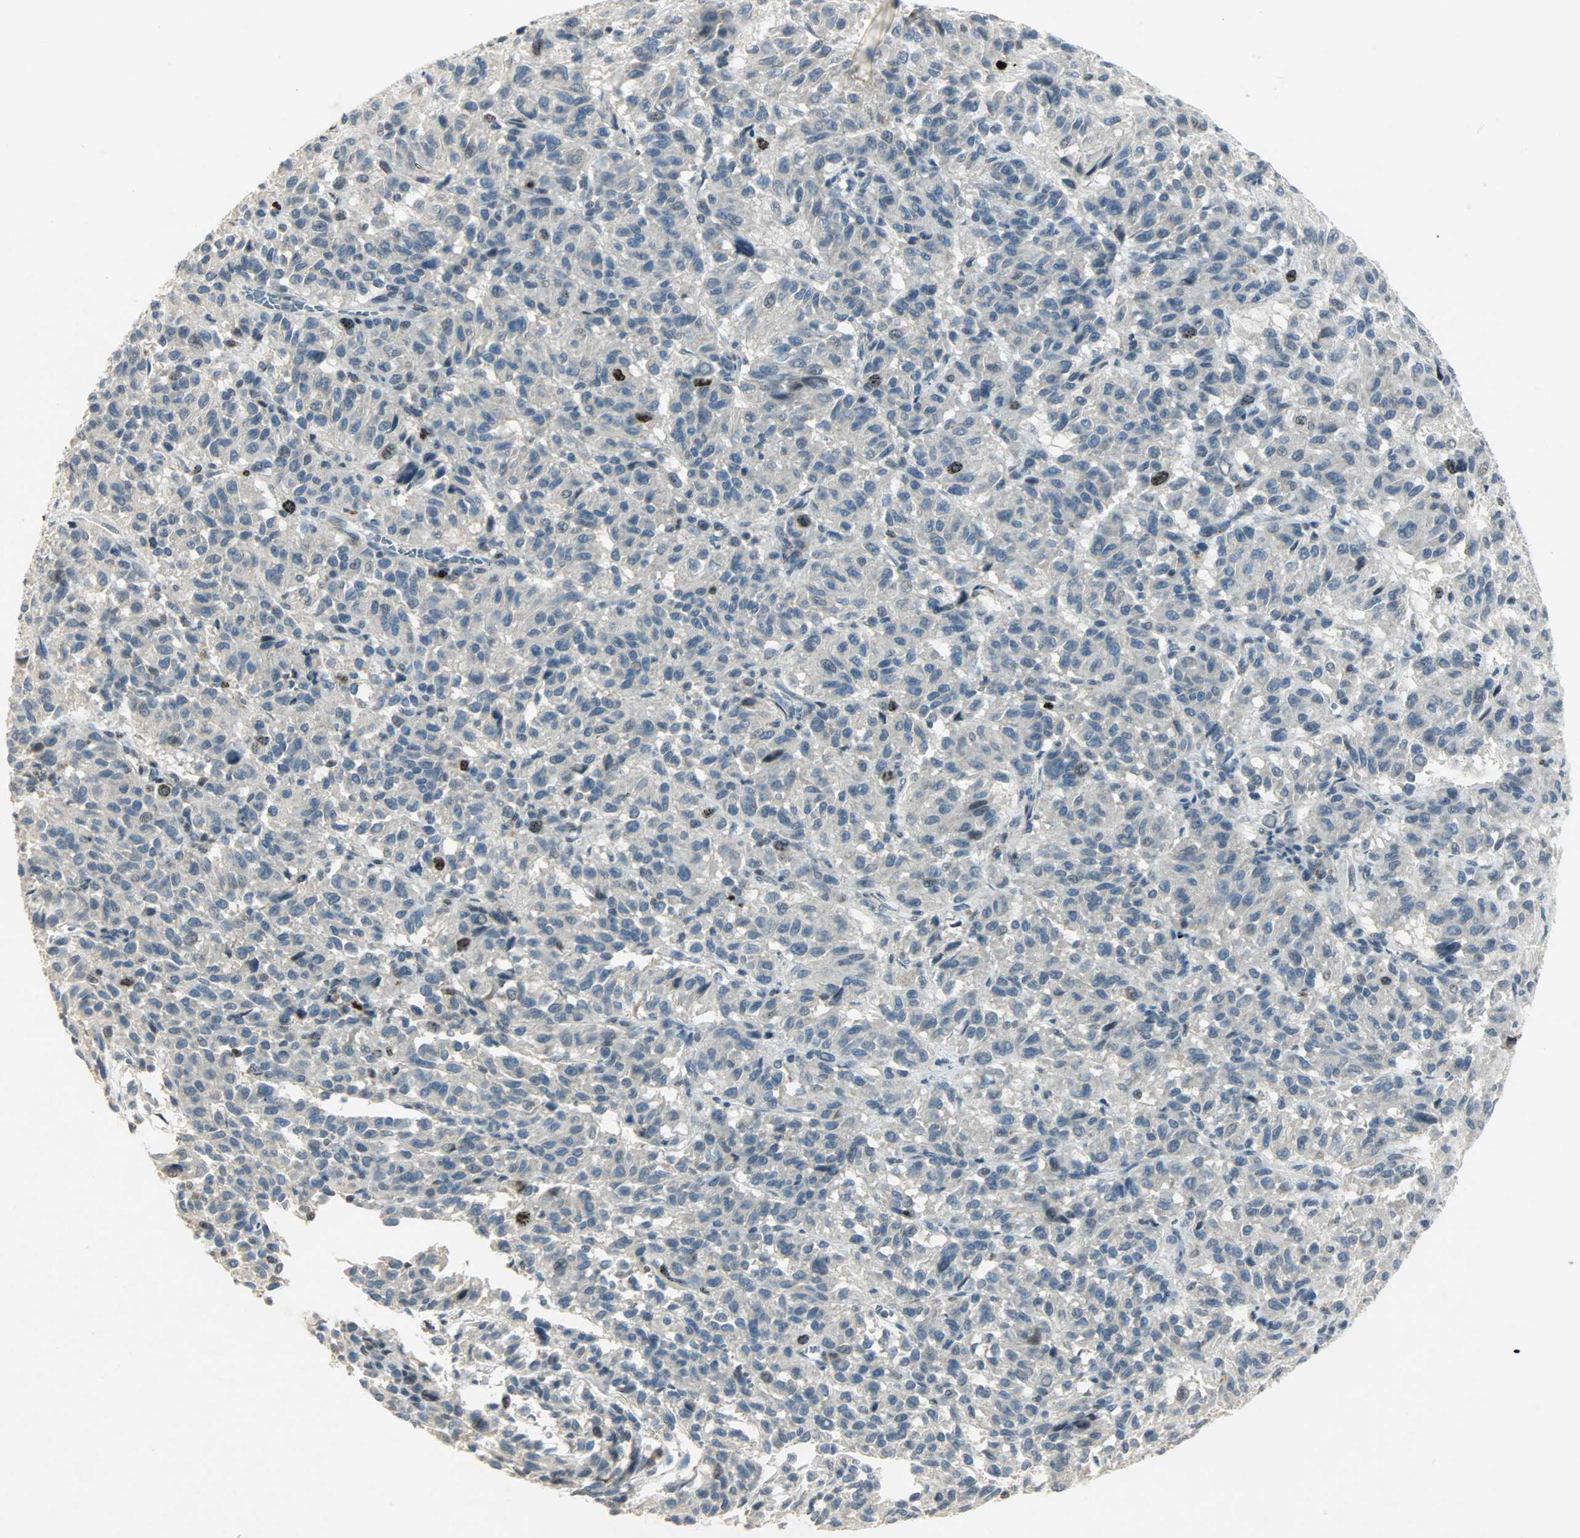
{"staining": {"intensity": "moderate", "quantity": "<25%", "location": "nuclear"}, "tissue": "melanoma", "cell_type": "Tumor cells", "image_type": "cancer", "snomed": [{"axis": "morphology", "description": "Malignant melanoma, Metastatic site"}, {"axis": "topography", "description": "Lung"}], "caption": "A brown stain shows moderate nuclear positivity of a protein in melanoma tumor cells.", "gene": "AURKB", "patient": {"sex": "male", "age": 64}}